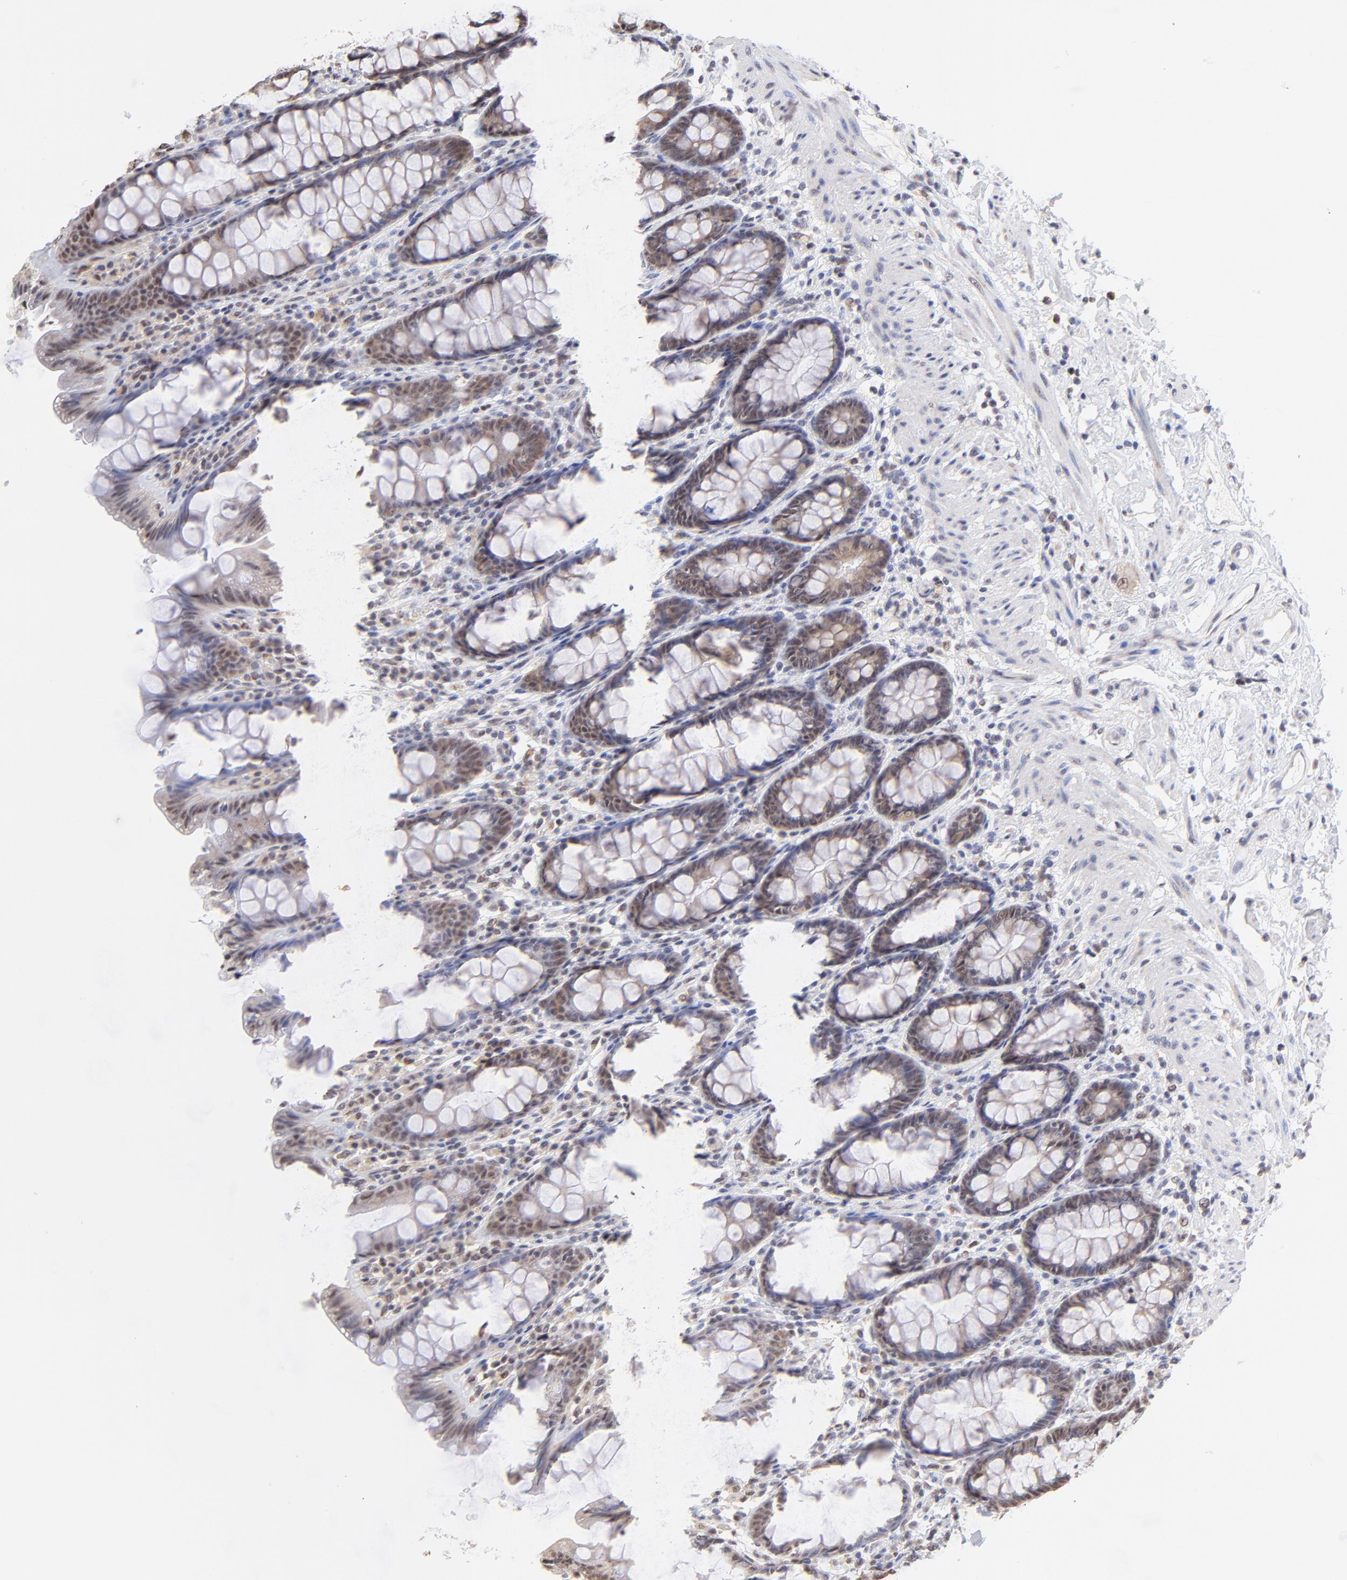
{"staining": {"intensity": "weak", "quantity": ">75%", "location": "nuclear"}, "tissue": "rectum", "cell_type": "Glandular cells", "image_type": "normal", "snomed": [{"axis": "morphology", "description": "Normal tissue, NOS"}, {"axis": "topography", "description": "Rectum"}], "caption": "Human rectum stained with a brown dye exhibits weak nuclear positive positivity in approximately >75% of glandular cells.", "gene": "ZNF670", "patient": {"sex": "male", "age": 92}}